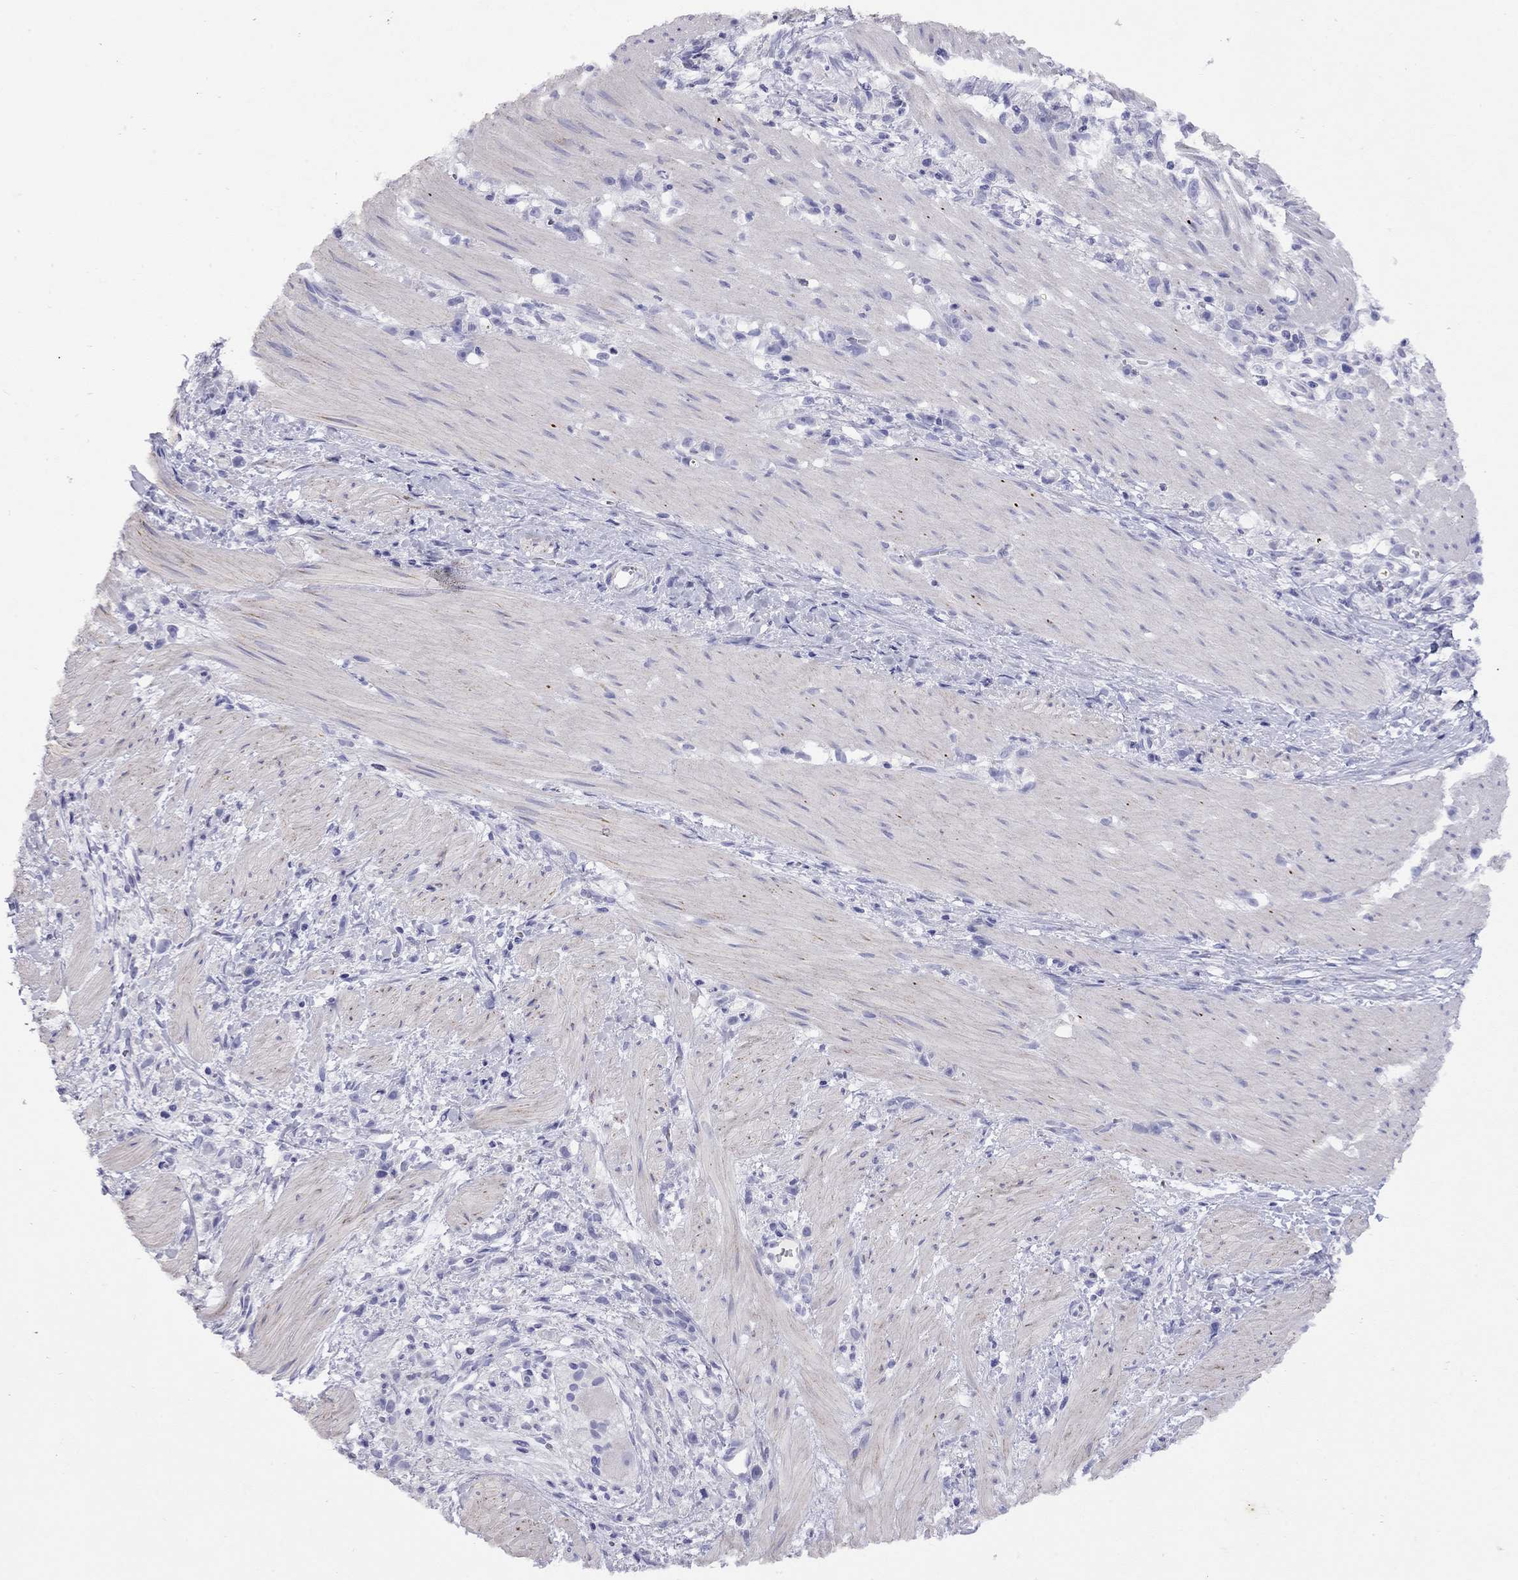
{"staining": {"intensity": "negative", "quantity": "none", "location": "none"}, "tissue": "stomach cancer", "cell_type": "Tumor cells", "image_type": "cancer", "snomed": [{"axis": "morphology", "description": "Adenocarcinoma, NOS"}, {"axis": "topography", "description": "Stomach"}], "caption": "Image shows no protein expression in tumor cells of stomach adenocarcinoma tissue.", "gene": "GNAT3", "patient": {"sex": "female", "age": 59}}